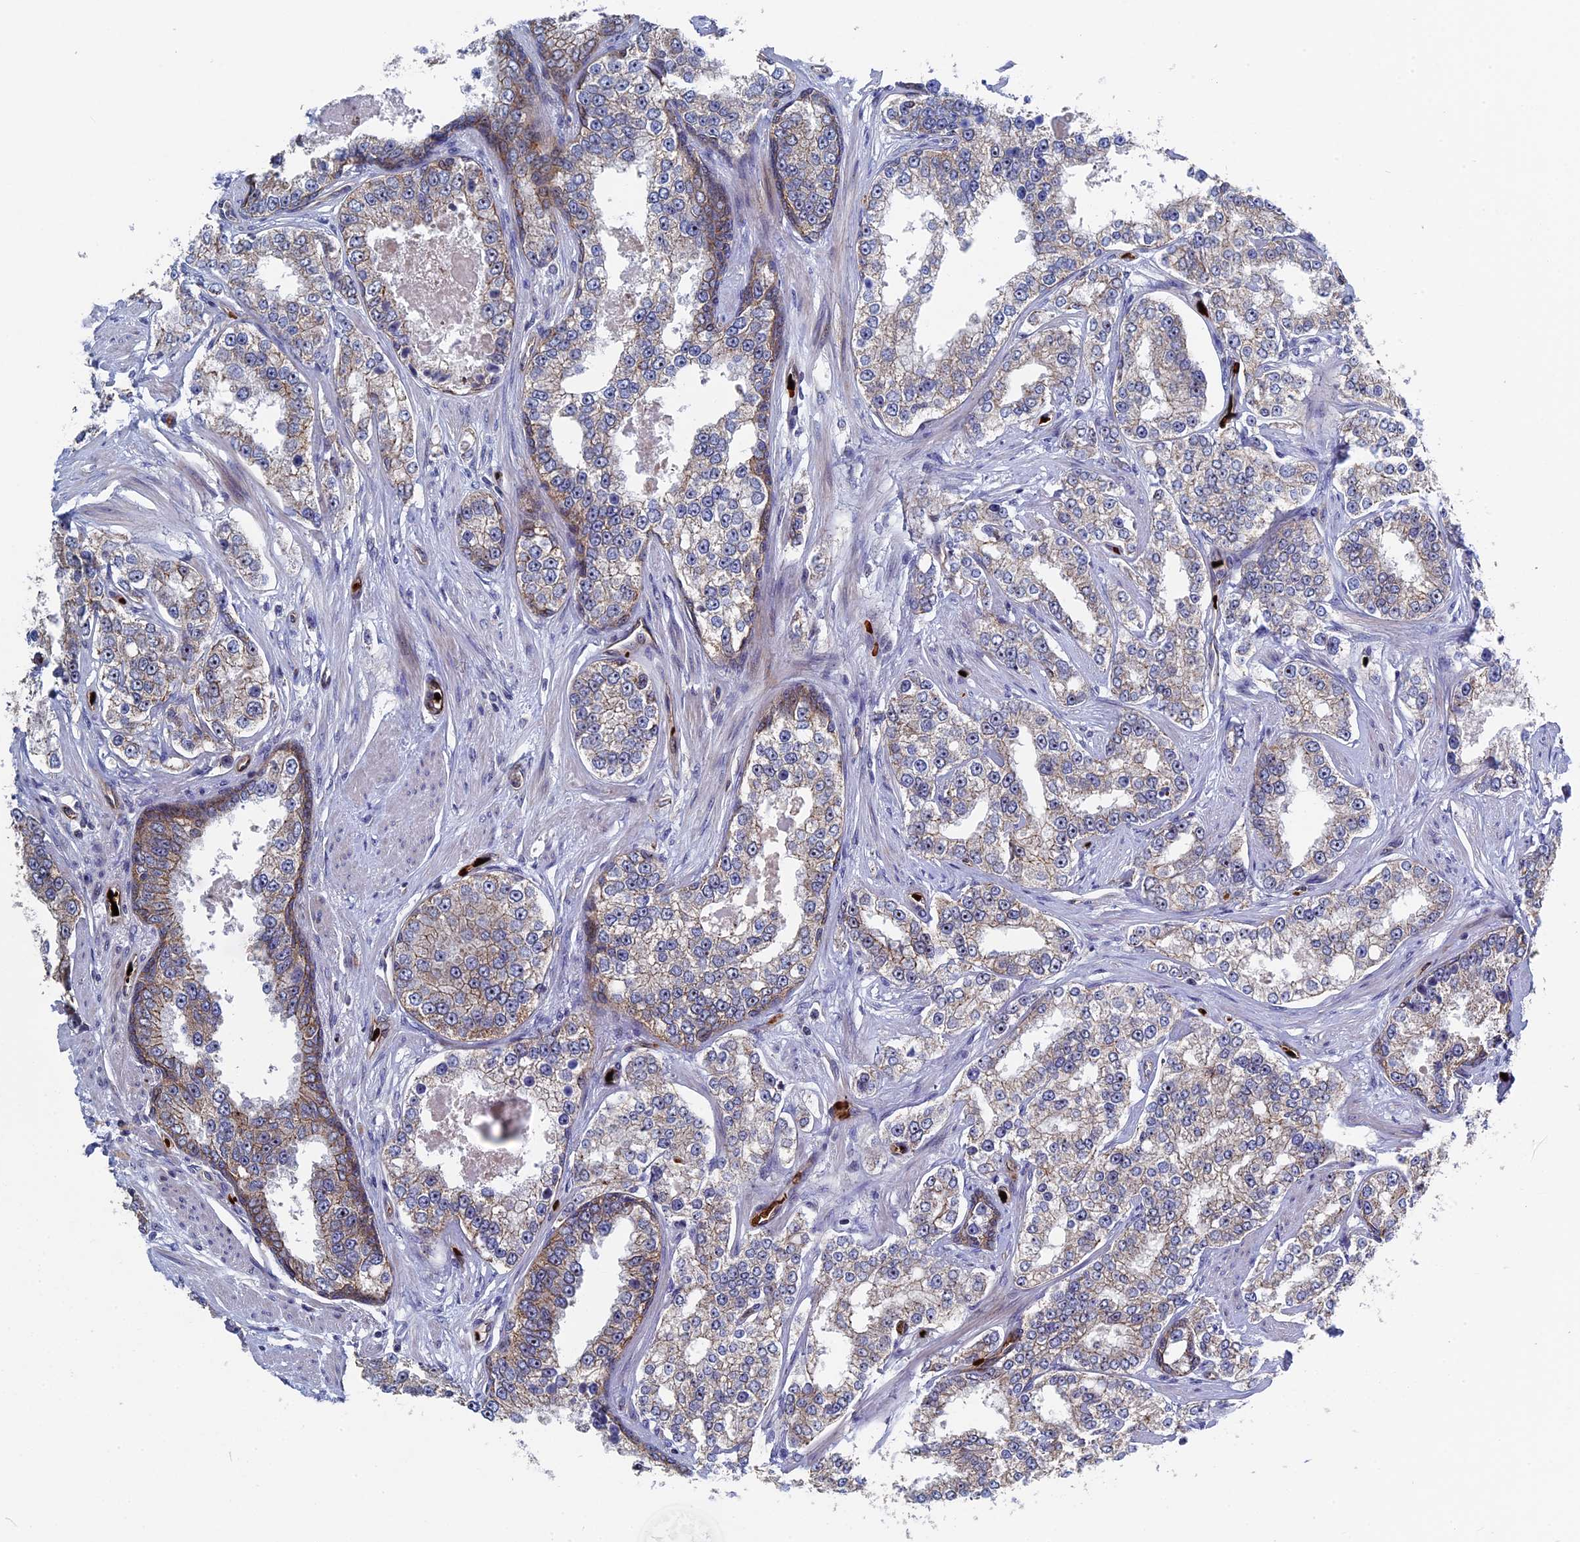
{"staining": {"intensity": "moderate", "quantity": "25%-75%", "location": "cytoplasmic/membranous"}, "tissue": "prostate cancer", "cell_type": "Tumor cells", "image_type": "cancer", "snomed": [{"axis": "morphology", "description": "Normal tissue, NOS"}, {"axis": "morphology", "description": "Adenocarcinoma, High grade"}, {"axis": "topography", "description": "Prostate"}], "caption": "Prostate cancer stained for a protein (brown) demonstrates moderate cytoplasmic/membranous positive staining in approximately 25%-75% of tumor cells.", "gene": "EXOSC9", "patient": {"sex": "male", "age": 83}}